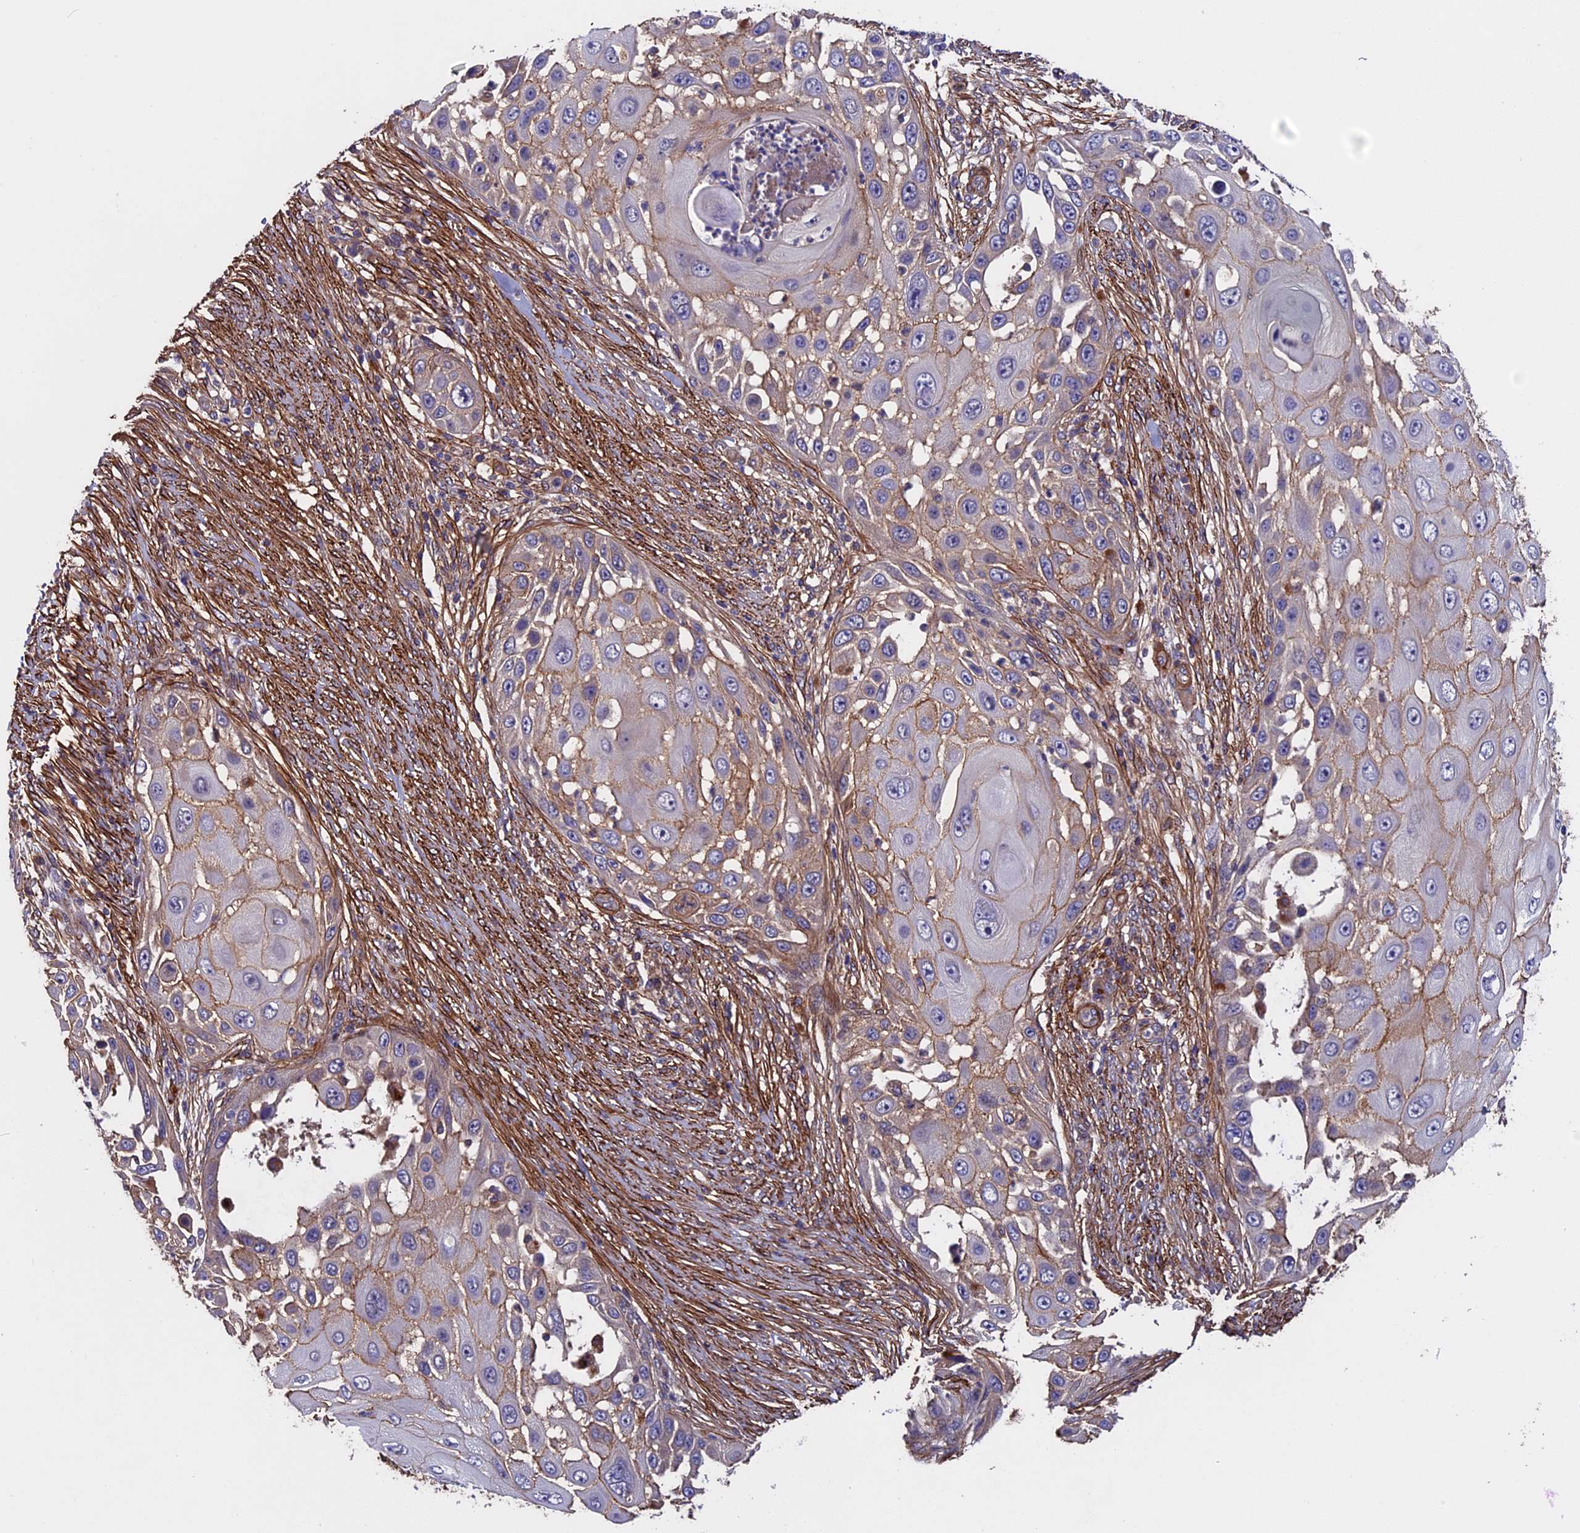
{"staining": {"intensity": "weak", "quantity": "25%-75%", "location": "cytoplasmic/membranous"}, "tissue": "skin cancer", "cell_type": "Tumor cells", "image_type": "cancer", "snomed": [{"axis": "morphology", "description": "Squamous cell carcinoma, NOS"}, {"axis": "topography", "description": "Skin"}], "caption": "Weak cytoplasmic/membranous staining is identified in about 25%-75% of tumor cells in skin squamous cell carcinoma. (Brightfield microscopy of DAB IHC at high magnification).", "gene": "SLC9A5", "patient": {"sex": "female", "age": 44}}